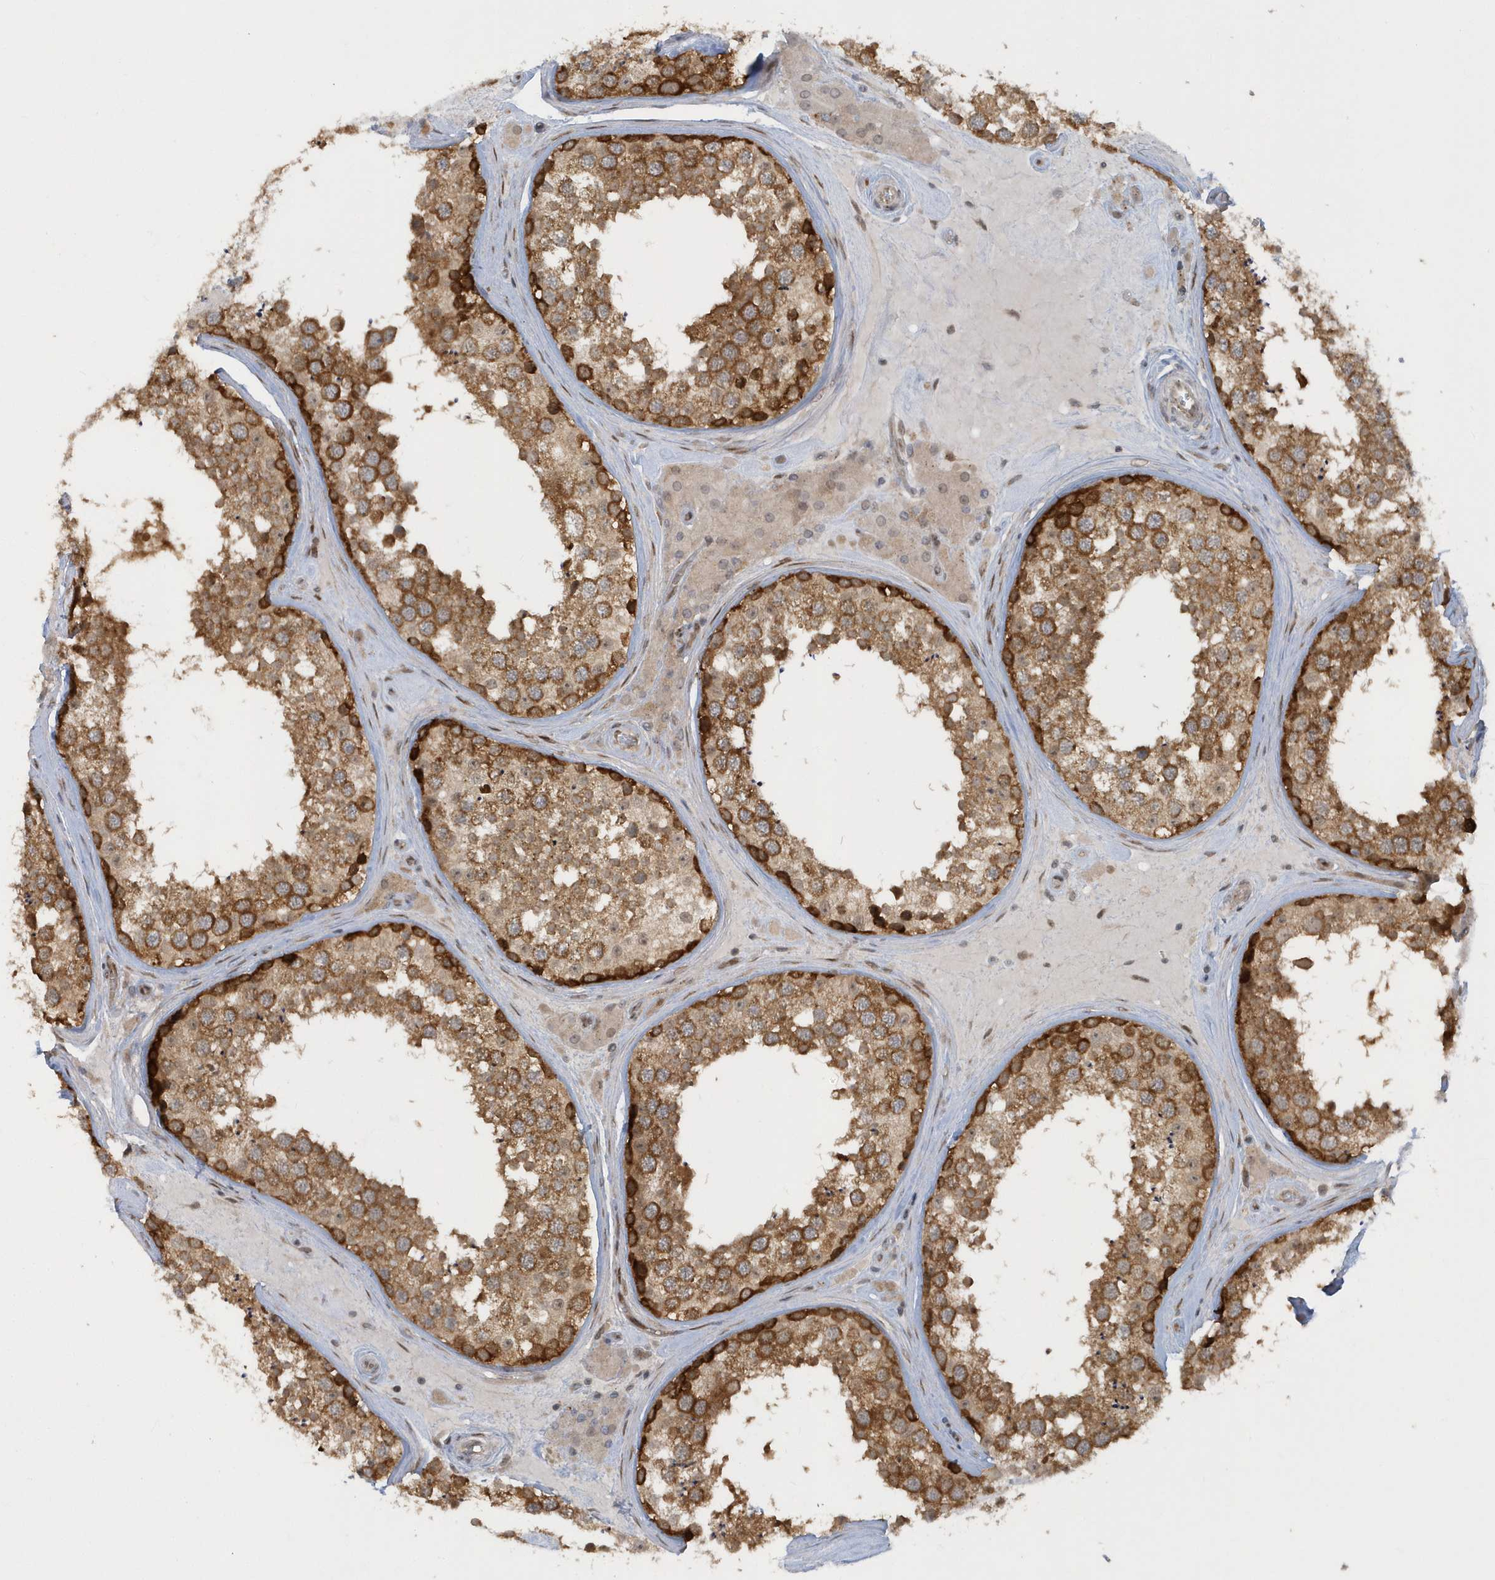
{"staining": {"intensity": "strong", "quantity": ">75%", "location": "cytoplasmic/membranous"}, "tissue": "testis", "cell_type": "Cells in seminiferous ducts", "image_type": "normal", "snomed": [{"axis": "morphology", "description": "Normal tissue, NOS"}, {"axis": "topography", "description": "Testis"}], "caption": "Immunohistochemistry (IHC) micrograph of normal human testis stained for a protein (brown), which reveals high levels of strong cytoplasmic/membranous staining in approximately >75% of cells in seminiferous ducts.", "gene": "ATG4A", "patient": {"sex": "male", "age": 46}}